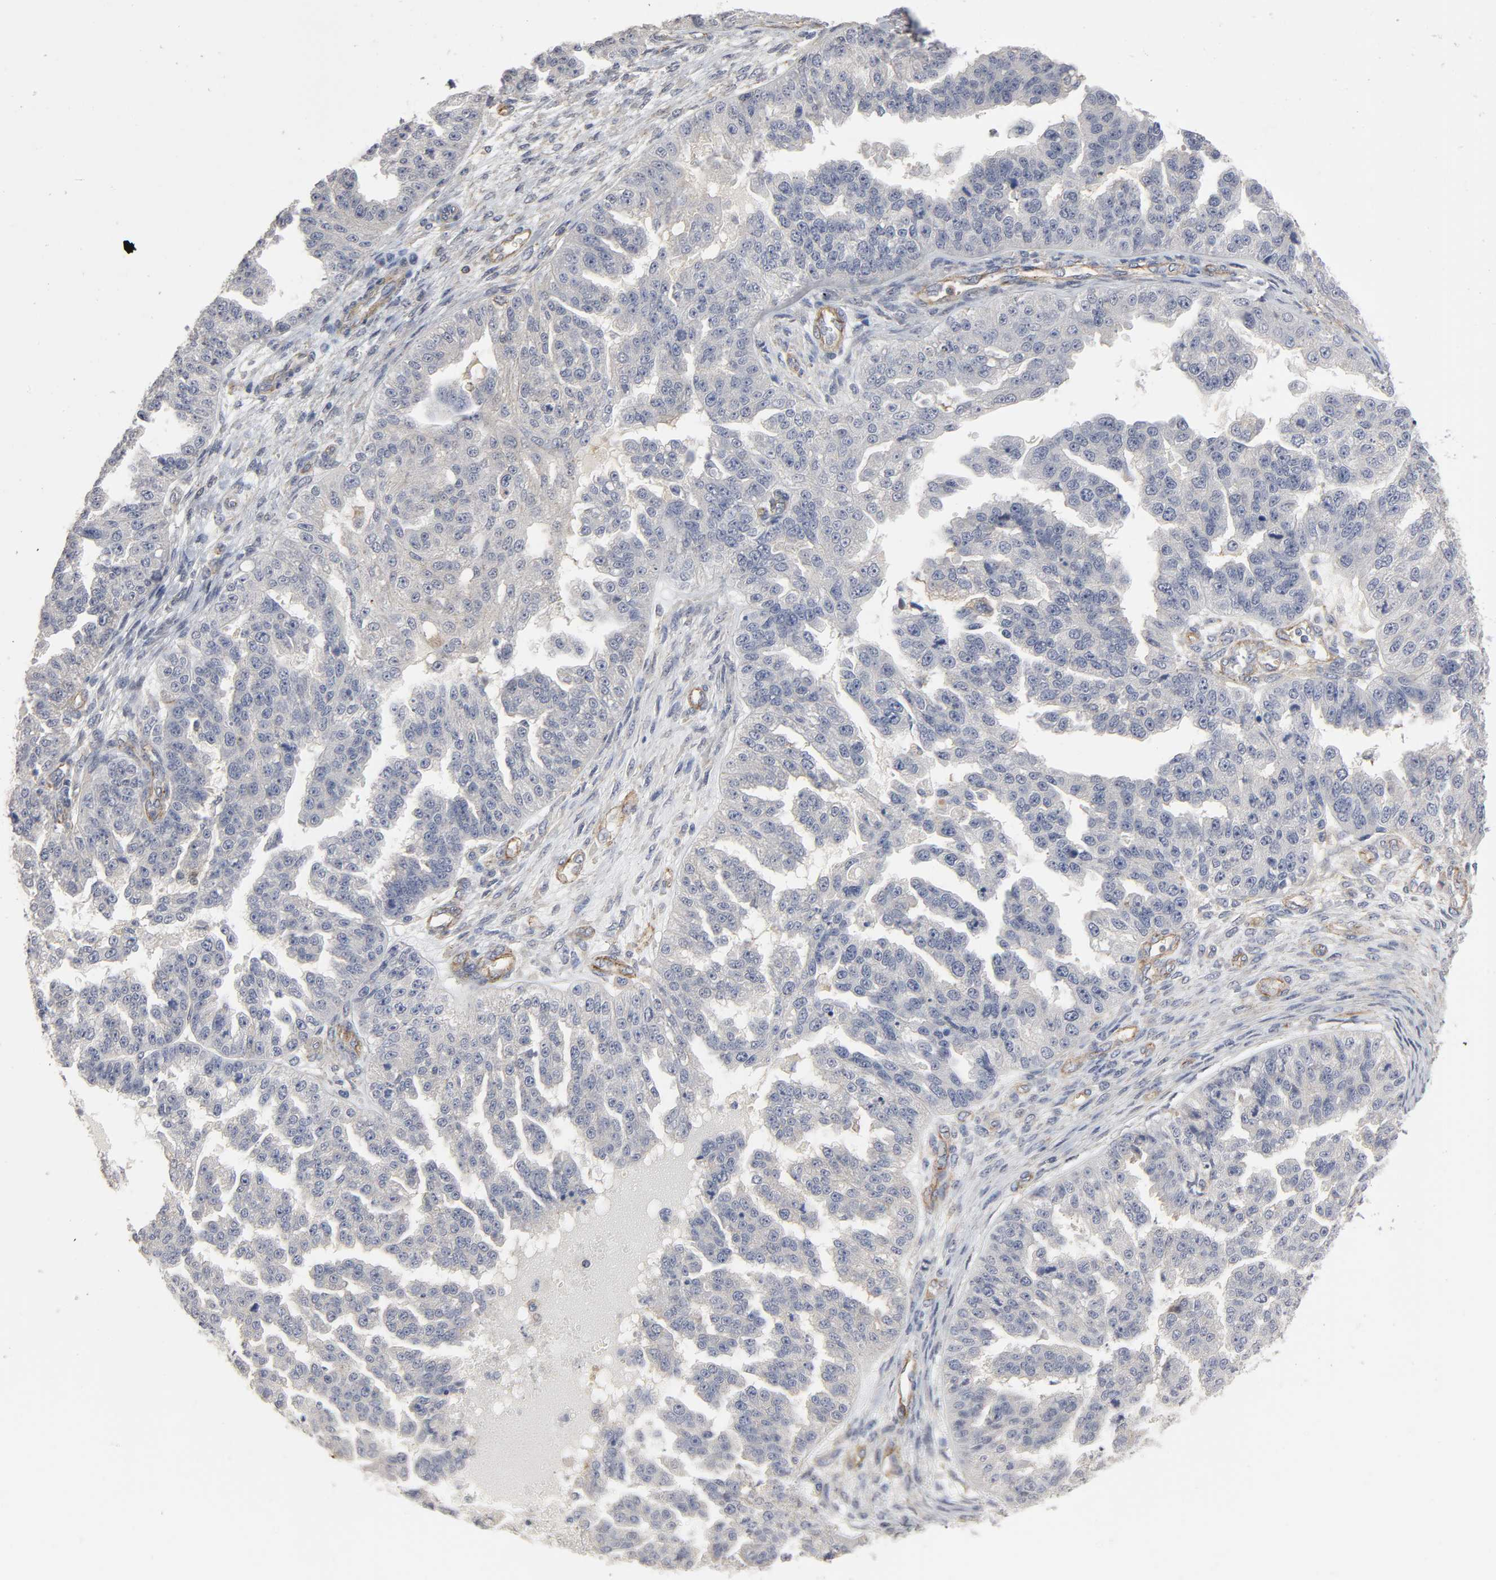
{"staining": {"intensity": "negative", "quantity": "none", "location": "none"}, "tissue": "ovarian cancer", "cell_type": "Tumor cells", "image_type": "cancer", "snomed": [{"axis": "morphology", "description": "Cystadenocarcinoma, serous, NOS"}, {"axis": "topography", "description": "Ovary"}], "caption": "Ovarian cancer (serous cystadenocarcinoma) stained for a protein using immunohistochemistry (IHC) displays no expression tumor cells.", "gene": "SH3GLB1", "patient": {"sex": "female", "age": 58}}